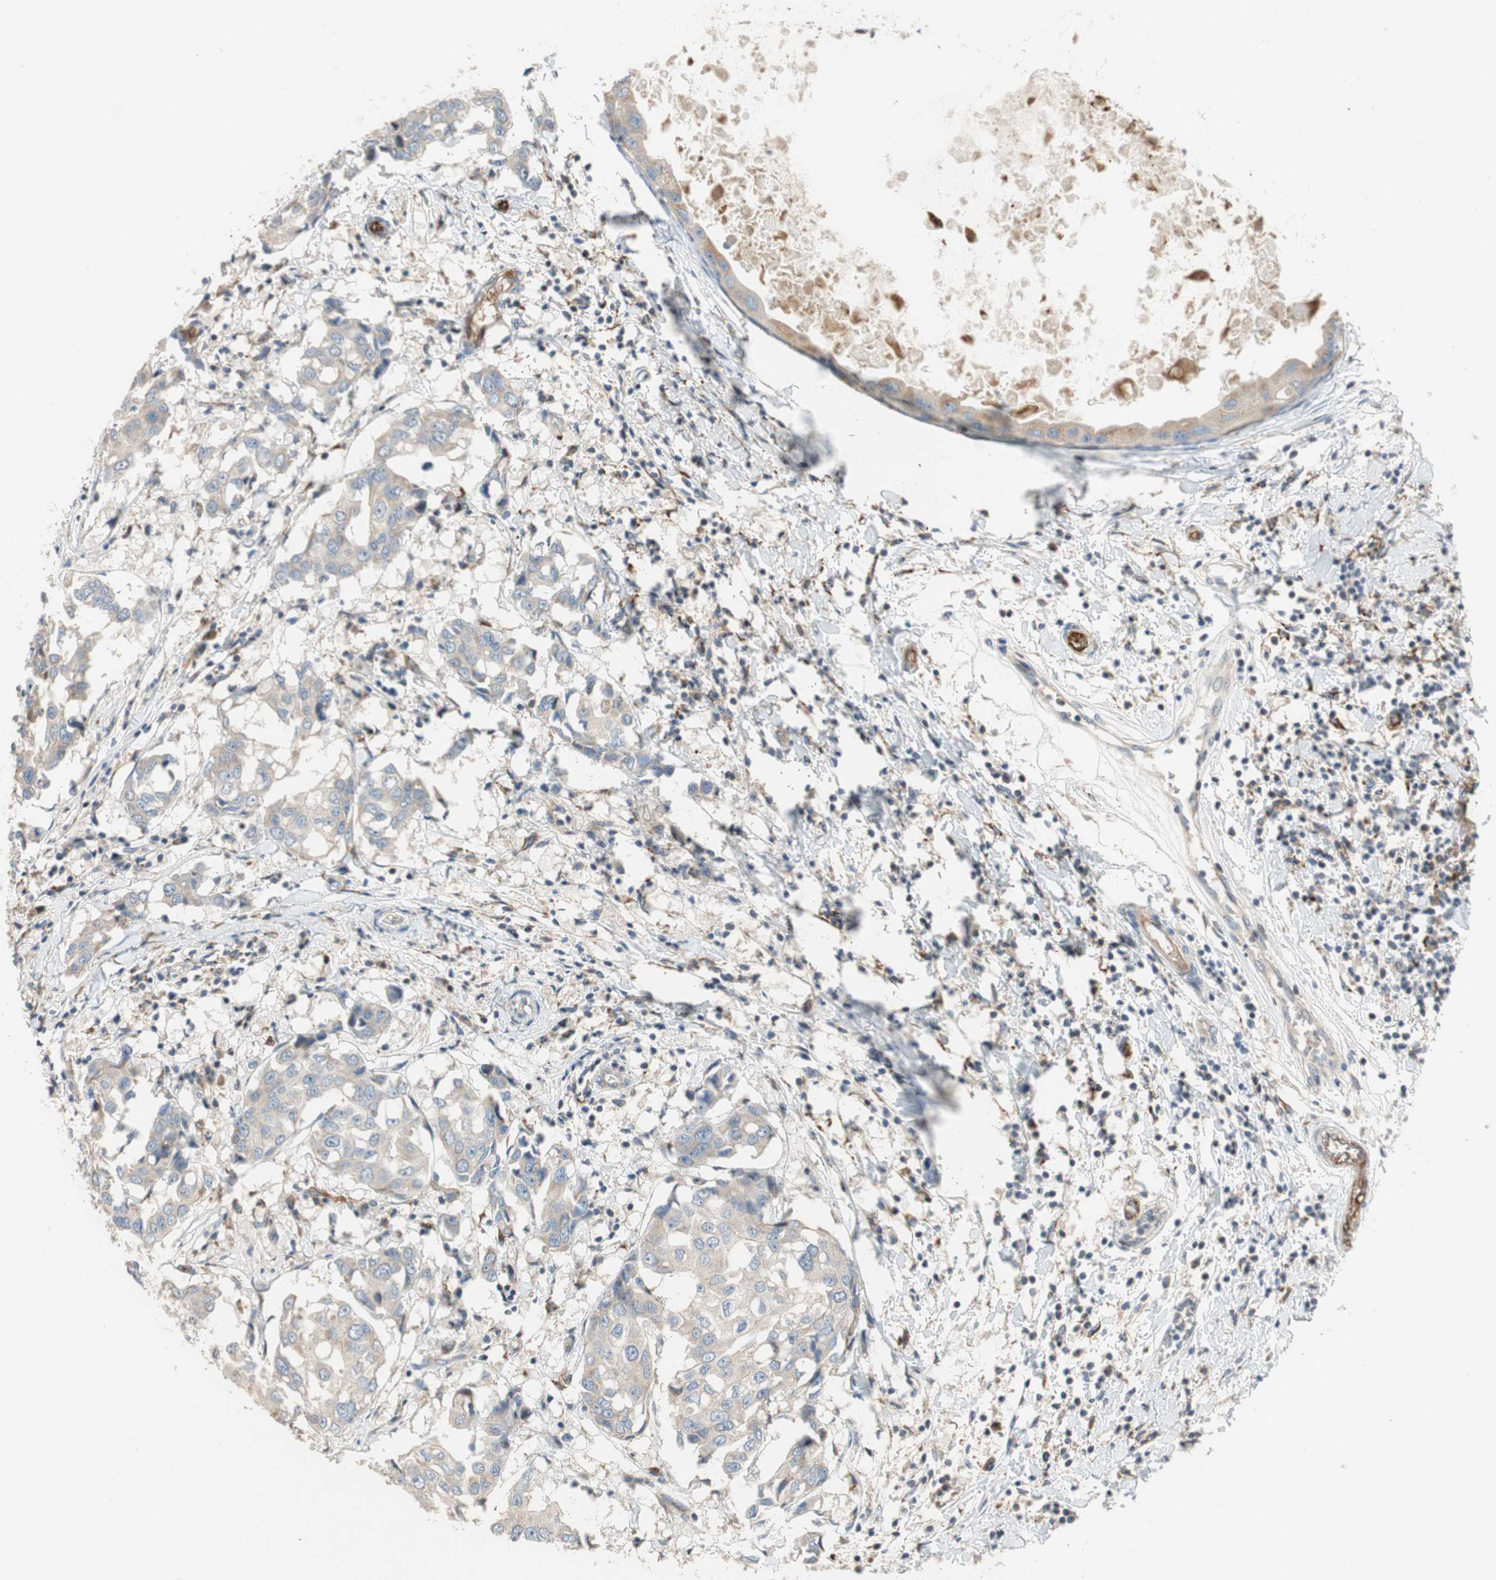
{"staining": {"intensity": "negative", "quantity": "none", "location": "none"}, "tissue": "breast cancer", "cell_type": "Tumor cells", "image_type": "cancer", "snomed": [{"axis": "morphology", "description": "Duct carcinoma"}, {"axis": "topography", "description": "Breast"}], "caption": "Intraductal carcinoma (breast) stained for a protein using IHC reveals no expression tumor cells.", "gene": "ALPL", "patient": {"sex": "female", "age": 27}}